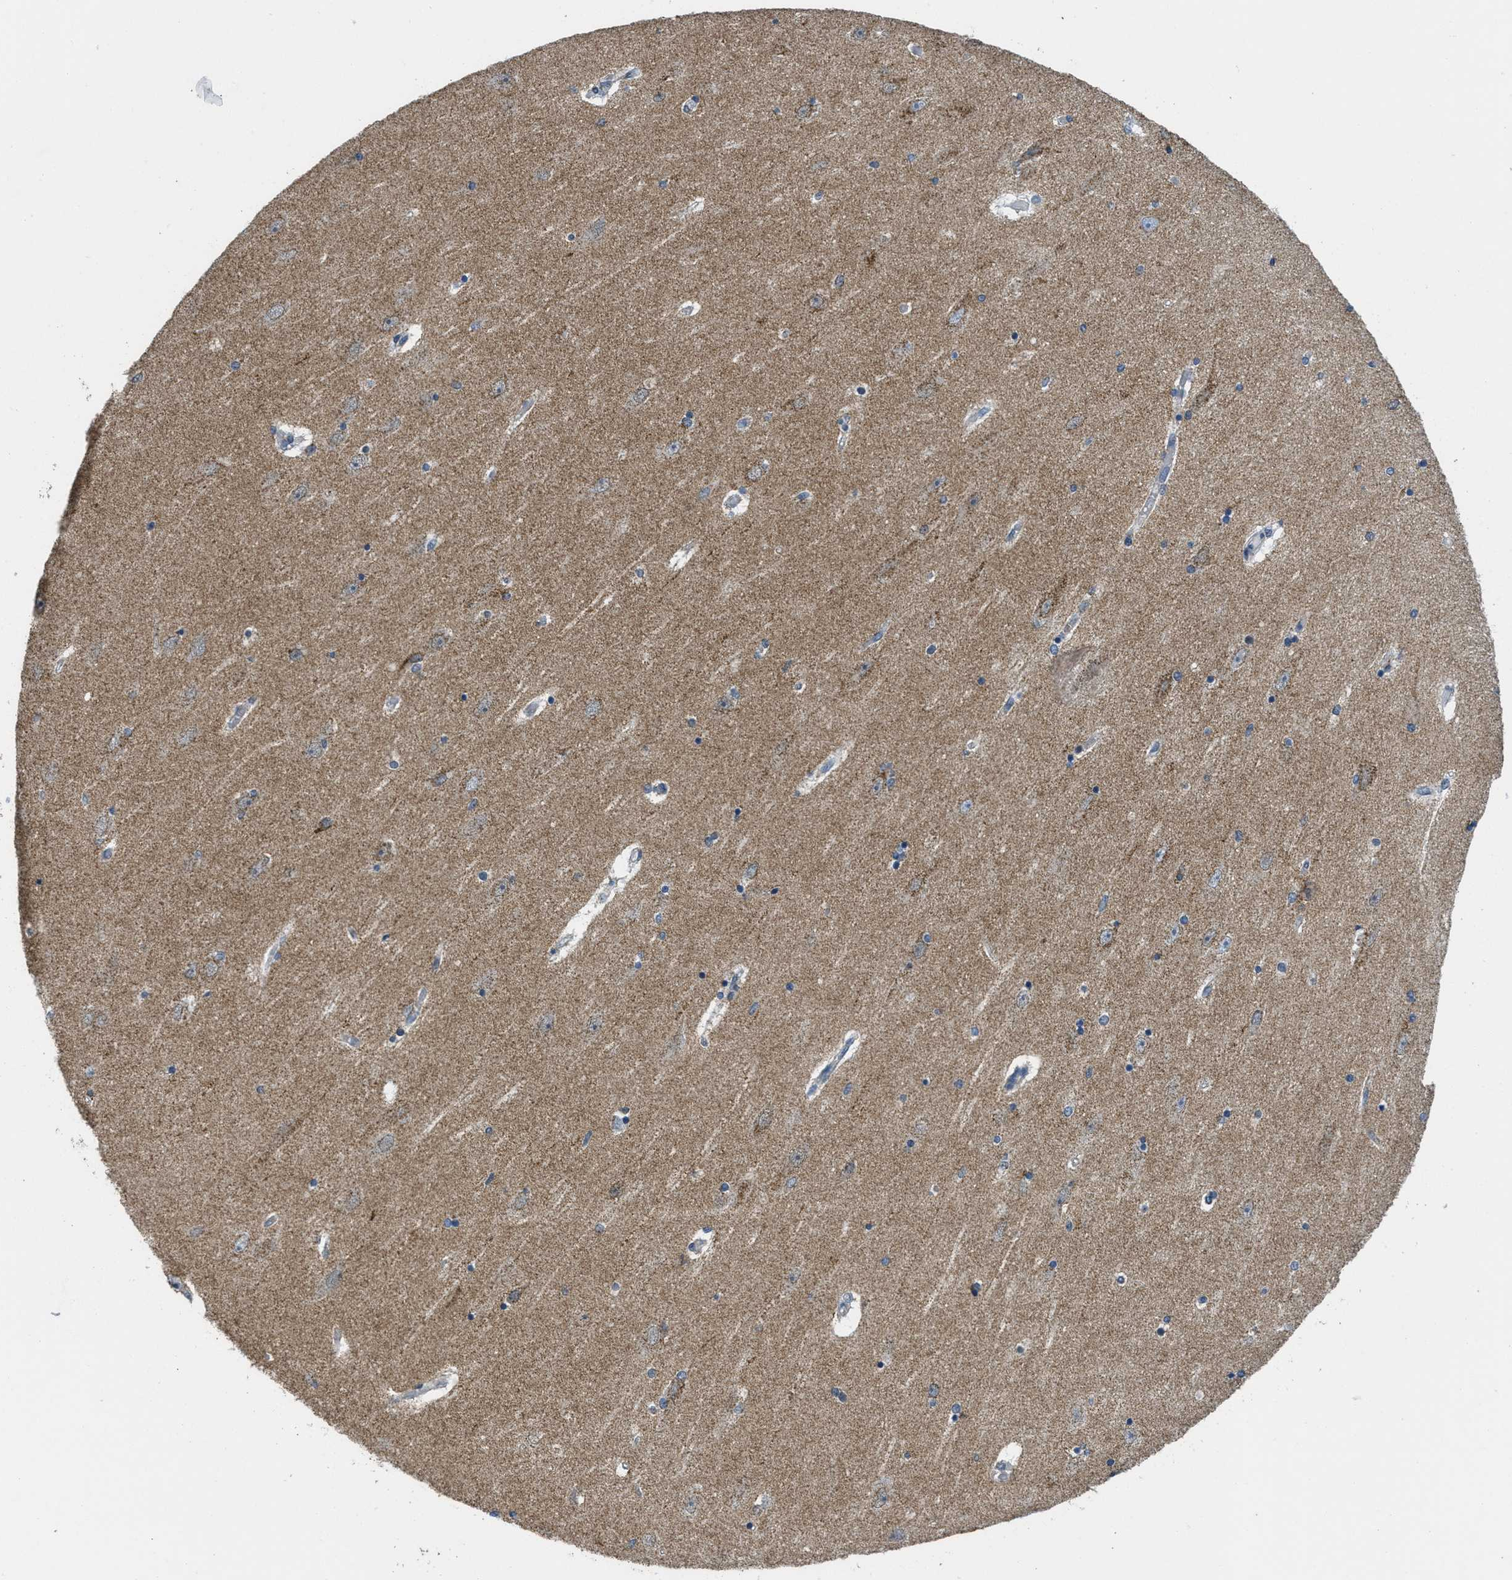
{"staining": {"intensity": "moderate", "quantity": "25%-75%", "location": "cytoplasmic/membranous"}, "tissue": "hippocampus", "cell_type": "Glial cells", "image_type": "normal", "snomed": [{"axis": "morphology", "description": "Normal tissue, NOS"}, {"axis": "topography", "description": "Hippocampus"}], "caption": "Moderate cytoplasmic/membranous protein expression is seen in approximately 25%-75% of glial cells in hippocampus.", "gene": "TOMM70", "patient": {"sex": "female", "age": 54}}